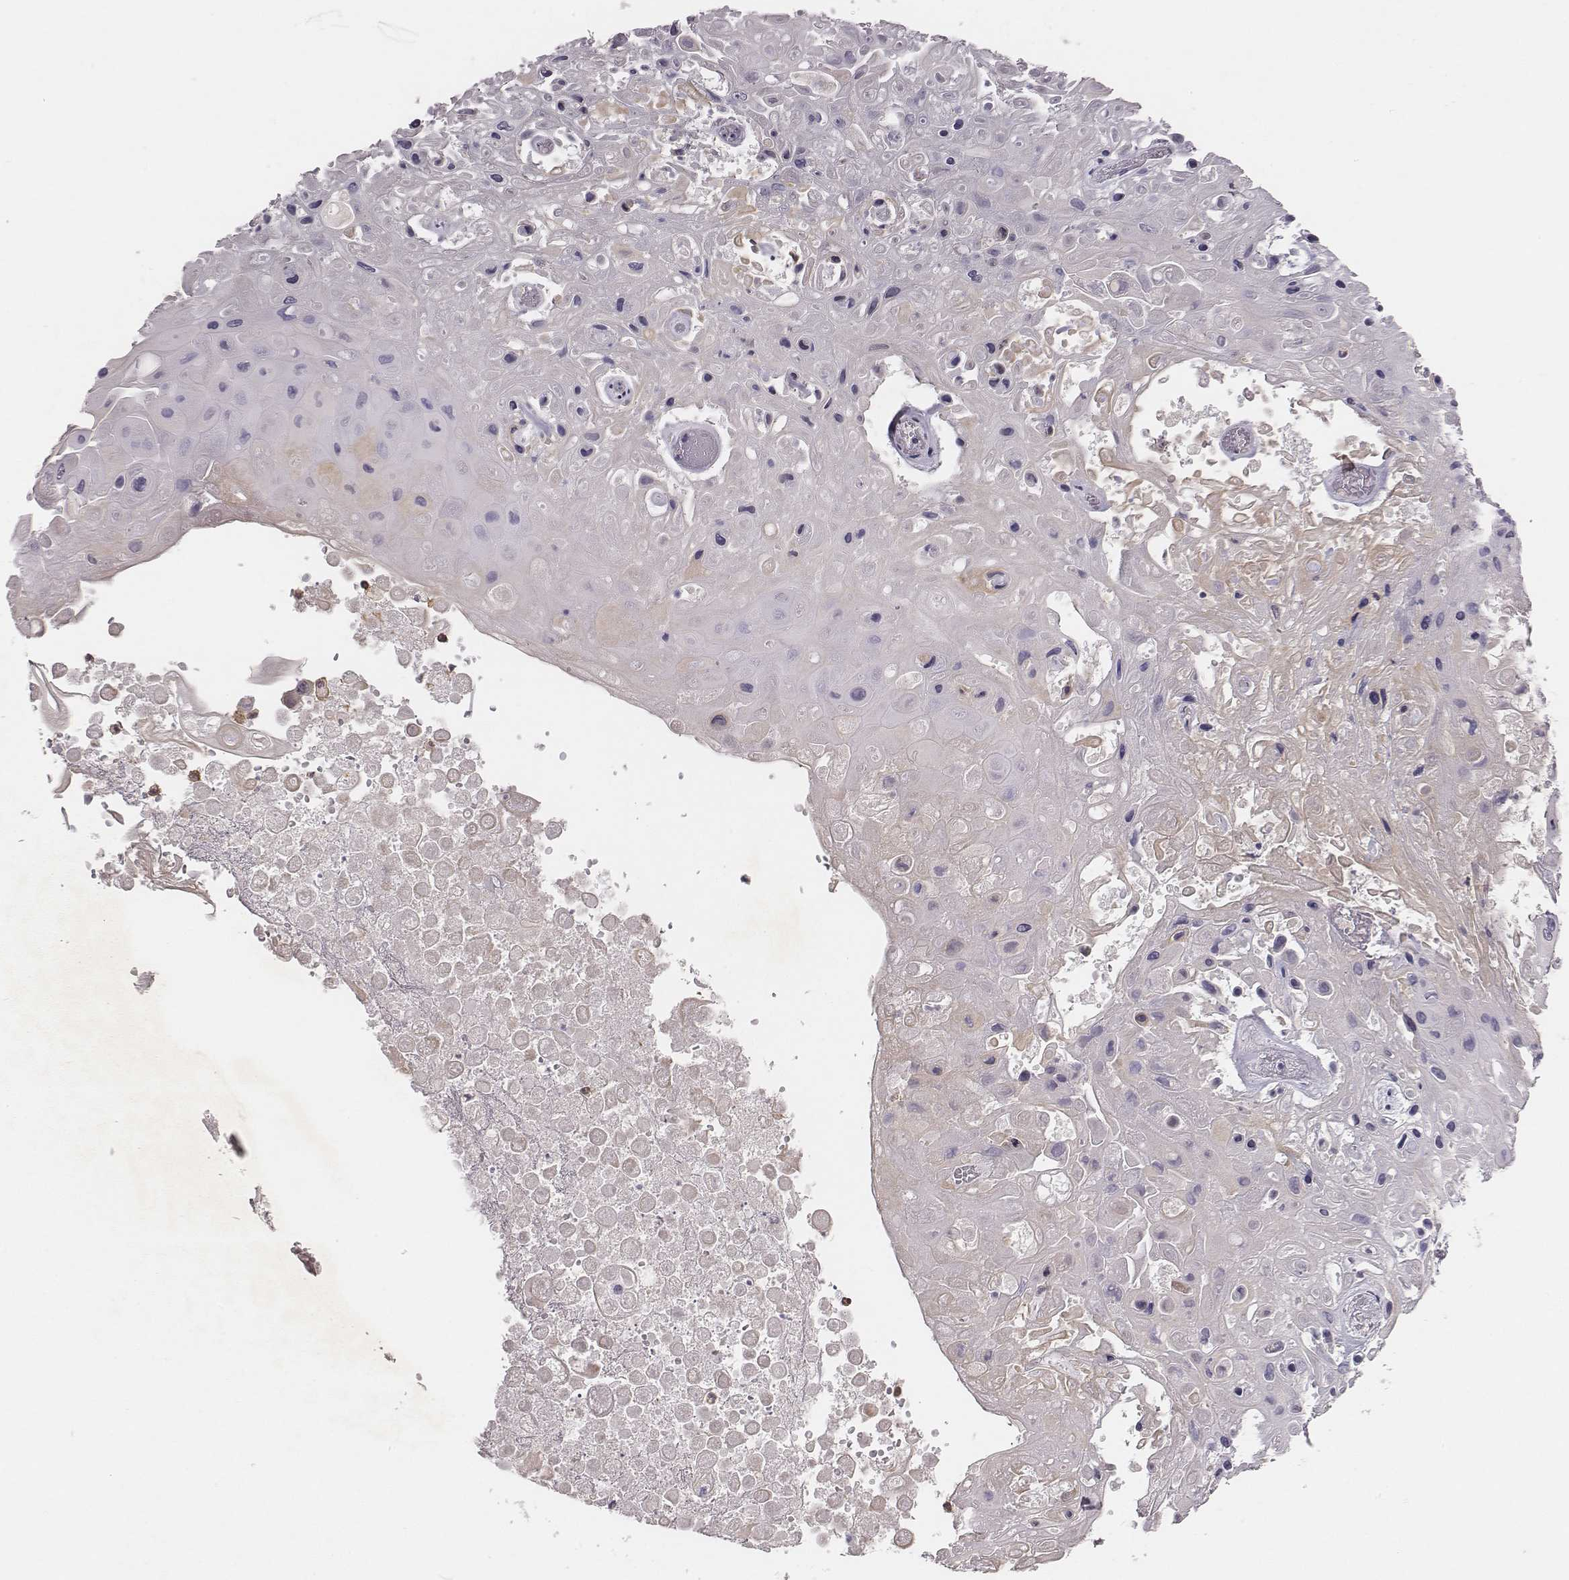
{"staining": {"intensity": "negative", "quantity": "none", "location": "none"}, "tissue": "skin cancer", "cell_type": "Tumor cells", "image_type": "cancer", "snomed": [{"axis": "morphology", "description": "Squamous cell carcinoma, NOS"}, {"axis": "topography", "description": "Skin"}], "caption": "An IHC micrograph of skin cancer is shown. There is no staining in tumor cells of skin cancer.", "gene": "PILRA", "patient": {"sex": "male", "age": 82}}